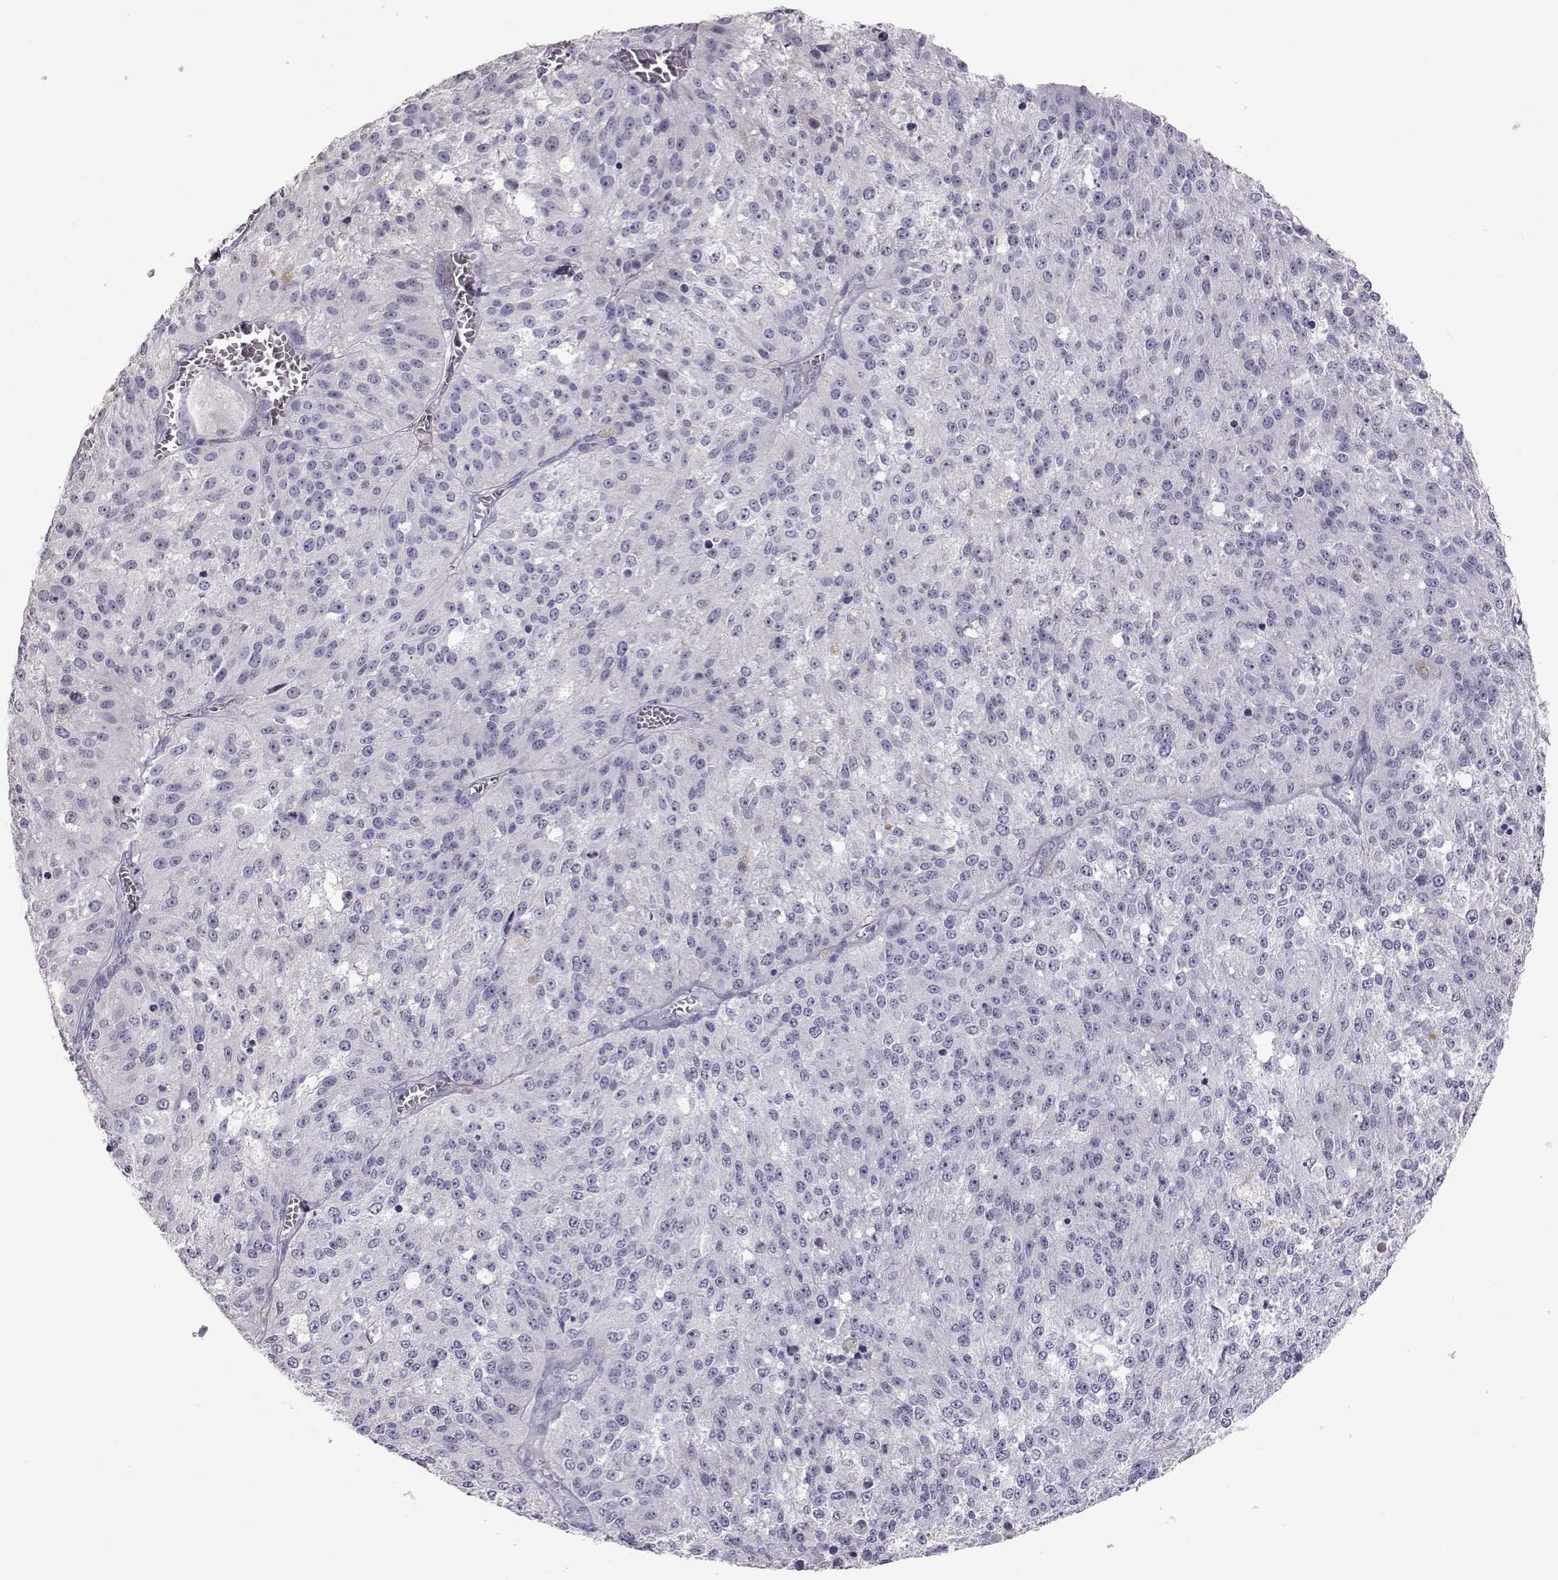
{"staining": {"intensity": "negative", "quantity": "none", "location": "none"}, "tissue": "melanoma", "cell_type": "Tumor cells", "image_type": "cancer", "snomed": [{"axis": "morphology", "description": "Malignant melanoma, Metastatic site"}, {"axis": "topography", "description": "Lymph node"}], "caption": "High magnification brightfield microscopy of malignant melanoma (metastatic site) stained with DAB (3,3'-diaminobenzidine) (brown) and counterstained with hematoxylin (blue): tumor cells show no significant staining.", "gene": "PMCH", "patient": {"sex": "female", "age": 64}}